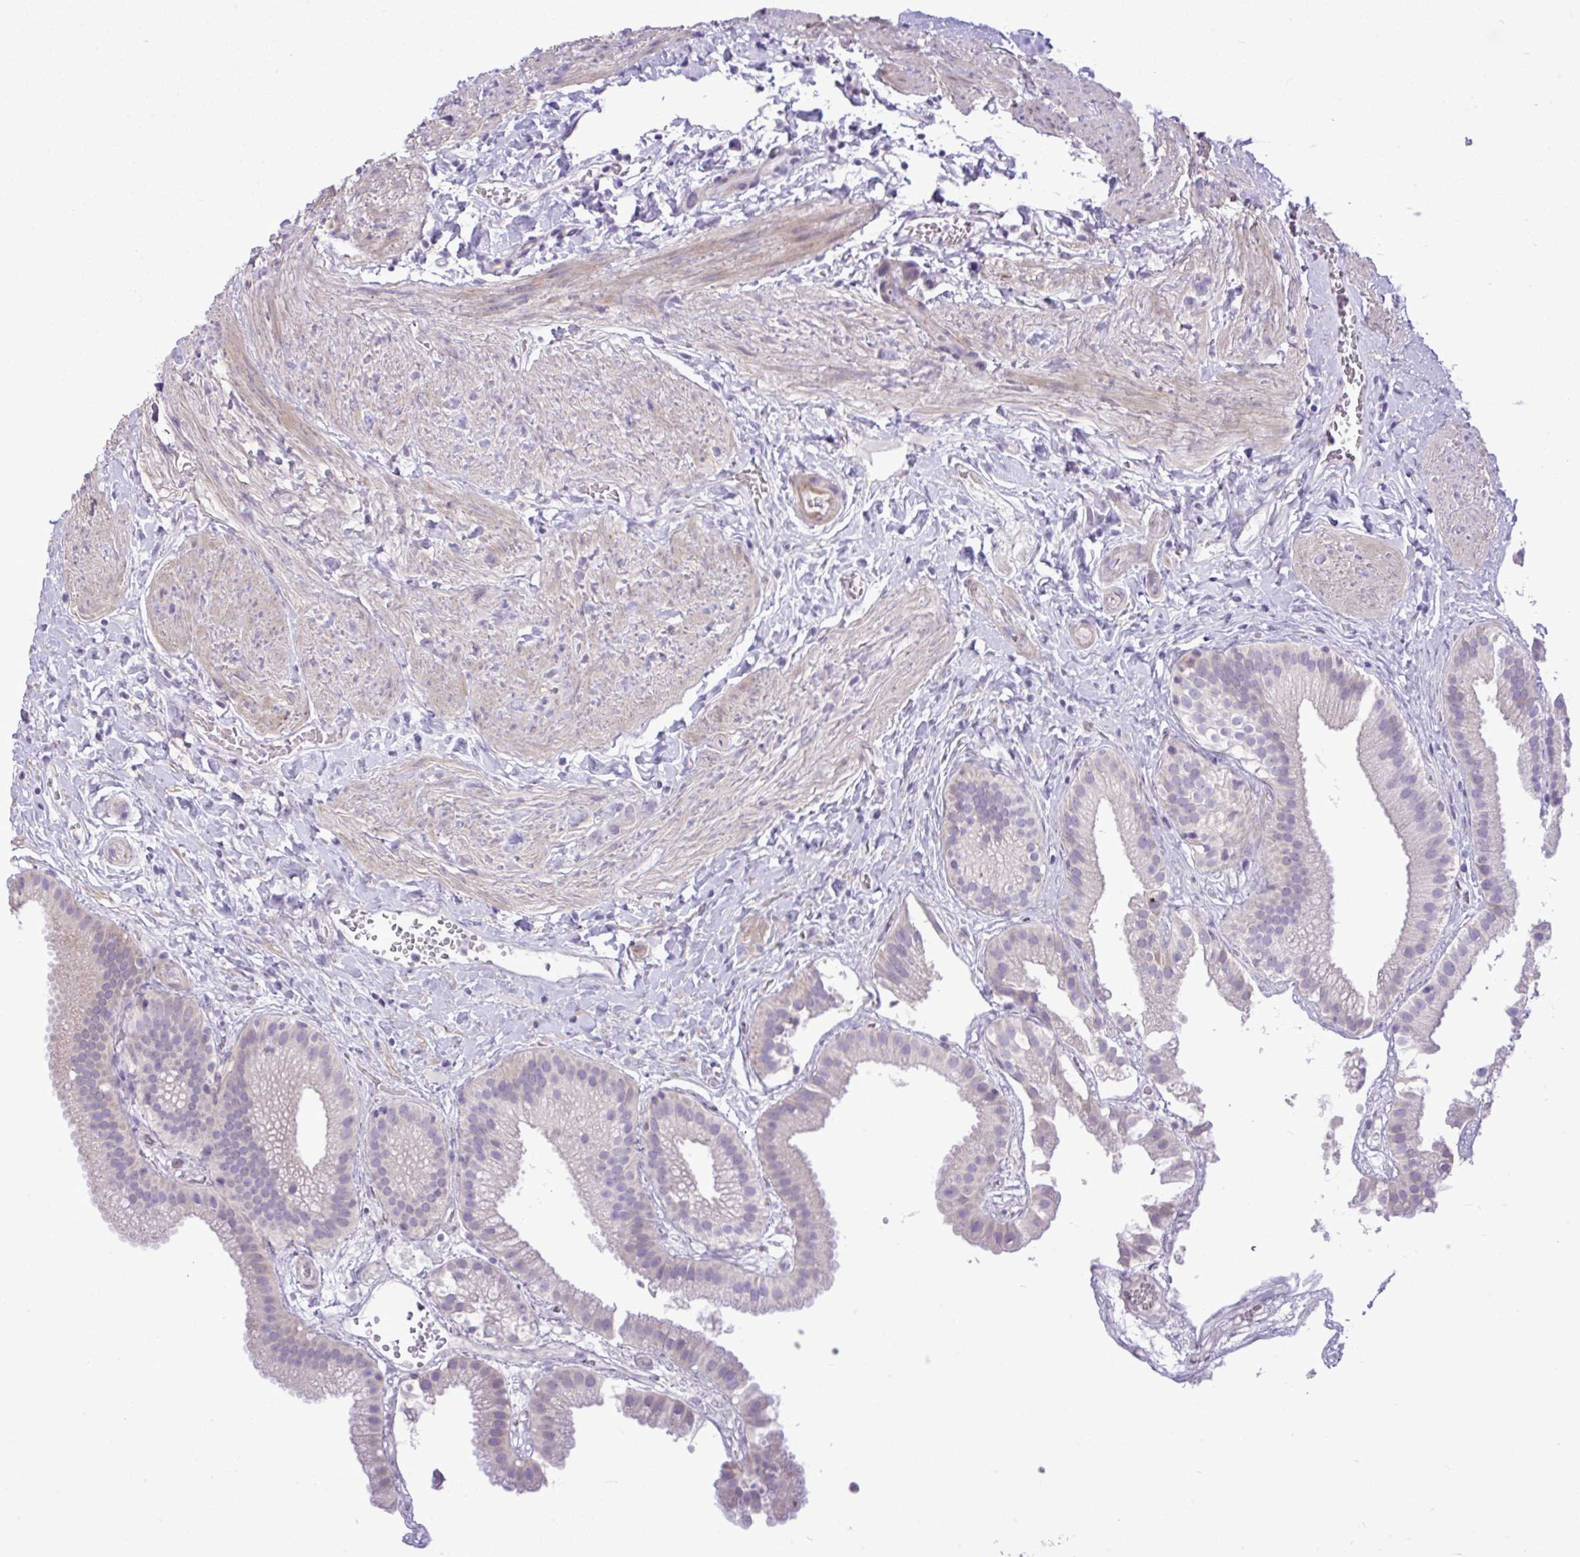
{"staining": {"intensity": "negative", "quantity": "none", "location": "none"}, "tissue": "gallbladder", "cell_type": "Glandular cells", "image_type": "normal", "snomed": [{"axis": "morphology", "description": "Normal tissue, NOS"}, {"axis": "topography", "description": "Gallbladder"}], "caption": "Glandular cells are negative for brown protein staining in normal gallbladder. (Brightfield microscopy of DAB (3,3'-diaminobenzidine) immunohistochemistry (IHC) at high magnification).", "gene": "SPAG1", "patient": {"sex": "female", "age": 63}}